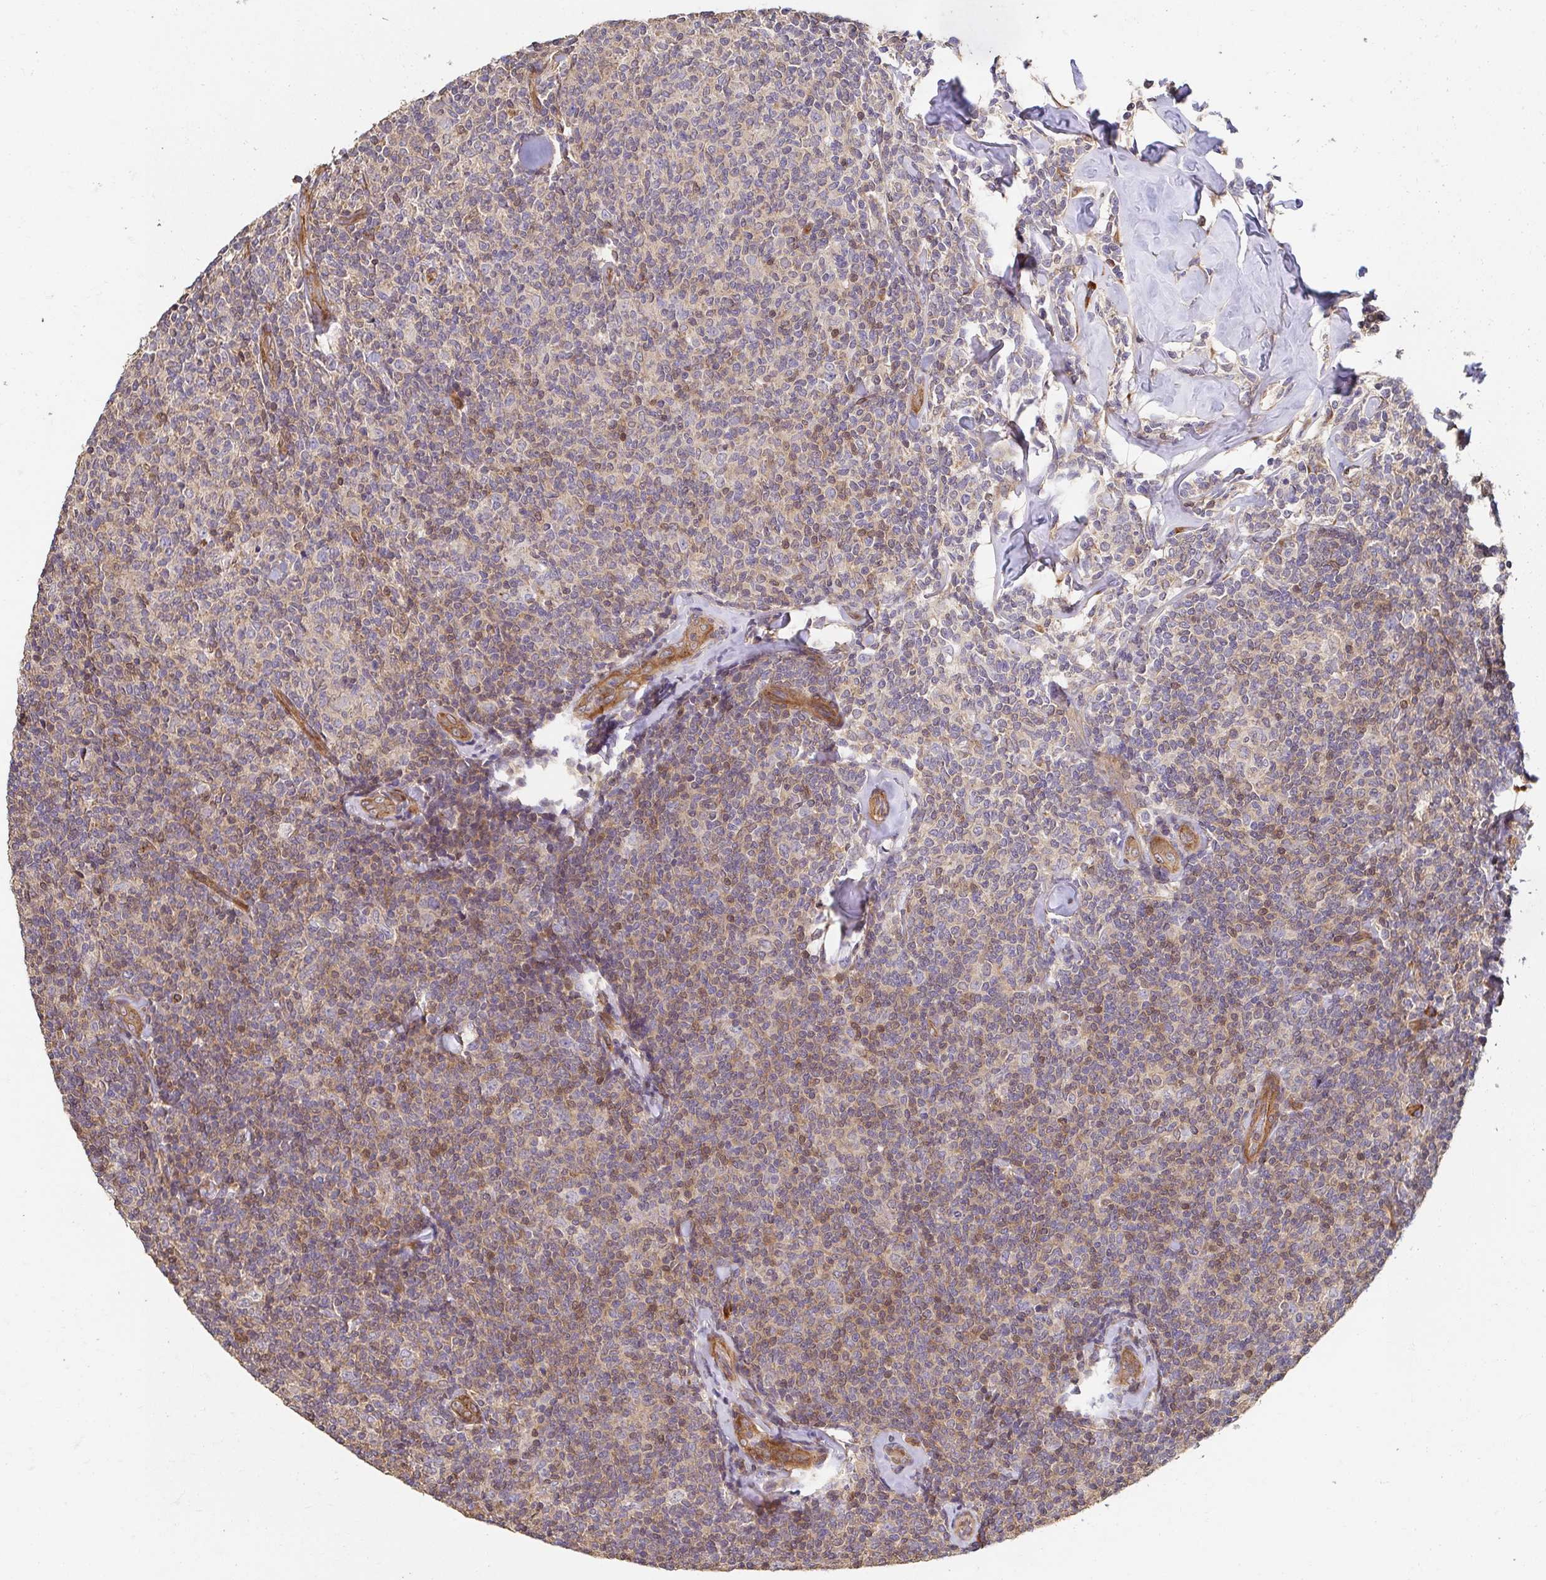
{"staining": {"intensity": "weak", "quantity": ">75%", "location": "cytoplasmic/membranous,nuclear"}, "tissue": "lymphoma", "cell_type": "Tumor cells", "image_type": "cancer", "snomed": [{"axis": "morphology", "description": "Malignant lymphoma, non-Hodgkin's type, Low grade"}, {"axis": "topography", "description": "Lymph node"}], "caption": "Protein expression analysis of human low-grade malignant lymphoma, non-Hodgkin's type reveals weak cytoplasmic/membranous and nuclear positivity in about >75% of tumor cells.", "gene": "APBB1", "patient": {"sex": "female", "age": 56}}